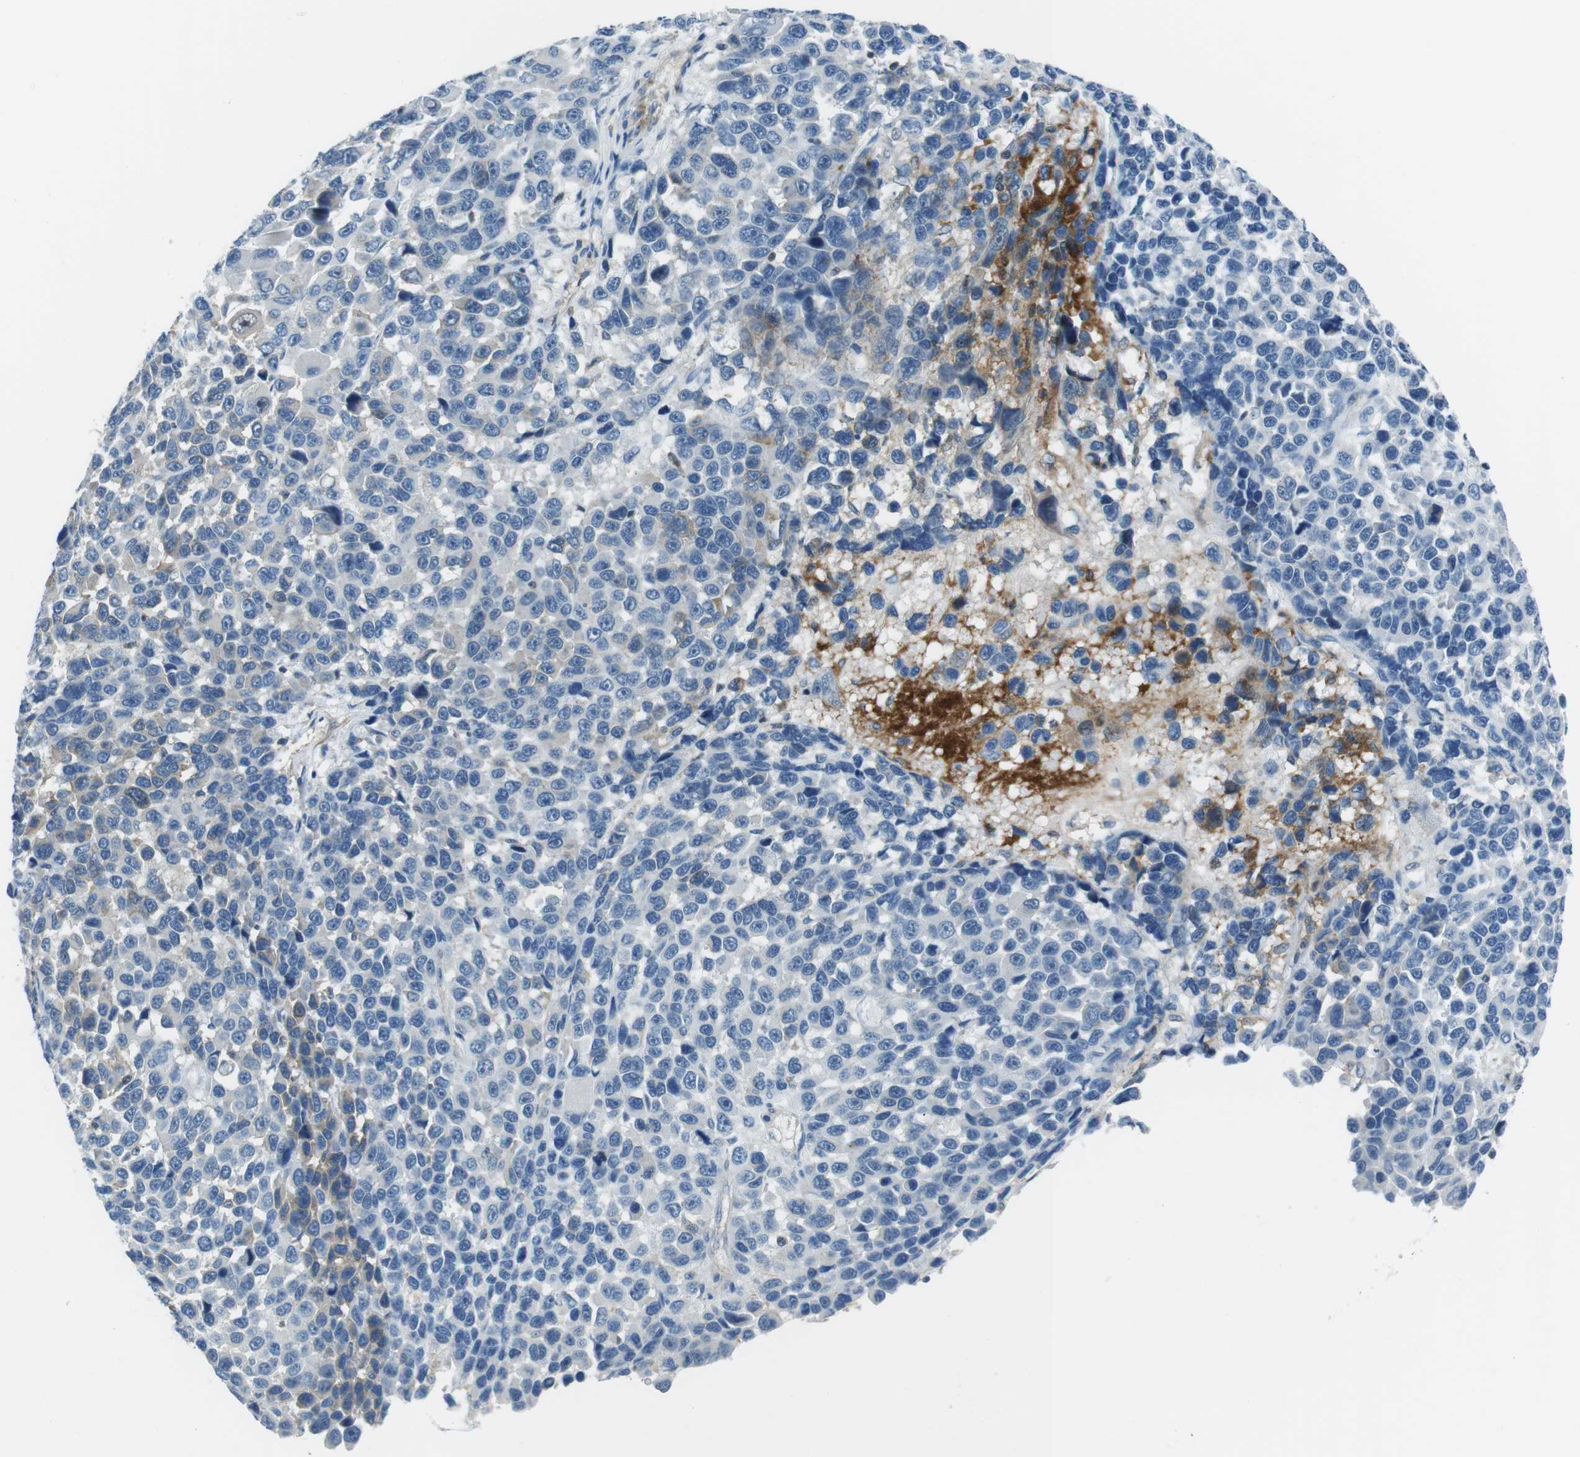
{"staining": {"intensity": "negative", "quantity": "none", "location": "none"}, "tissue": "melanoma", "cell_type": "Tumor cells", "image_type": "cancer", "snomed": [{"axis": "morphology", "description": "Malignant melanoma, NOS"}, {"axis": "topography", "description": "Skin"}], "caption": "IHC micrograph of human melanoma stained for a protein (brown), which demonstrates no positivity in tumor cells.", "gene": "ARVCF", "patient": {"sex": "male", "age": 53}}